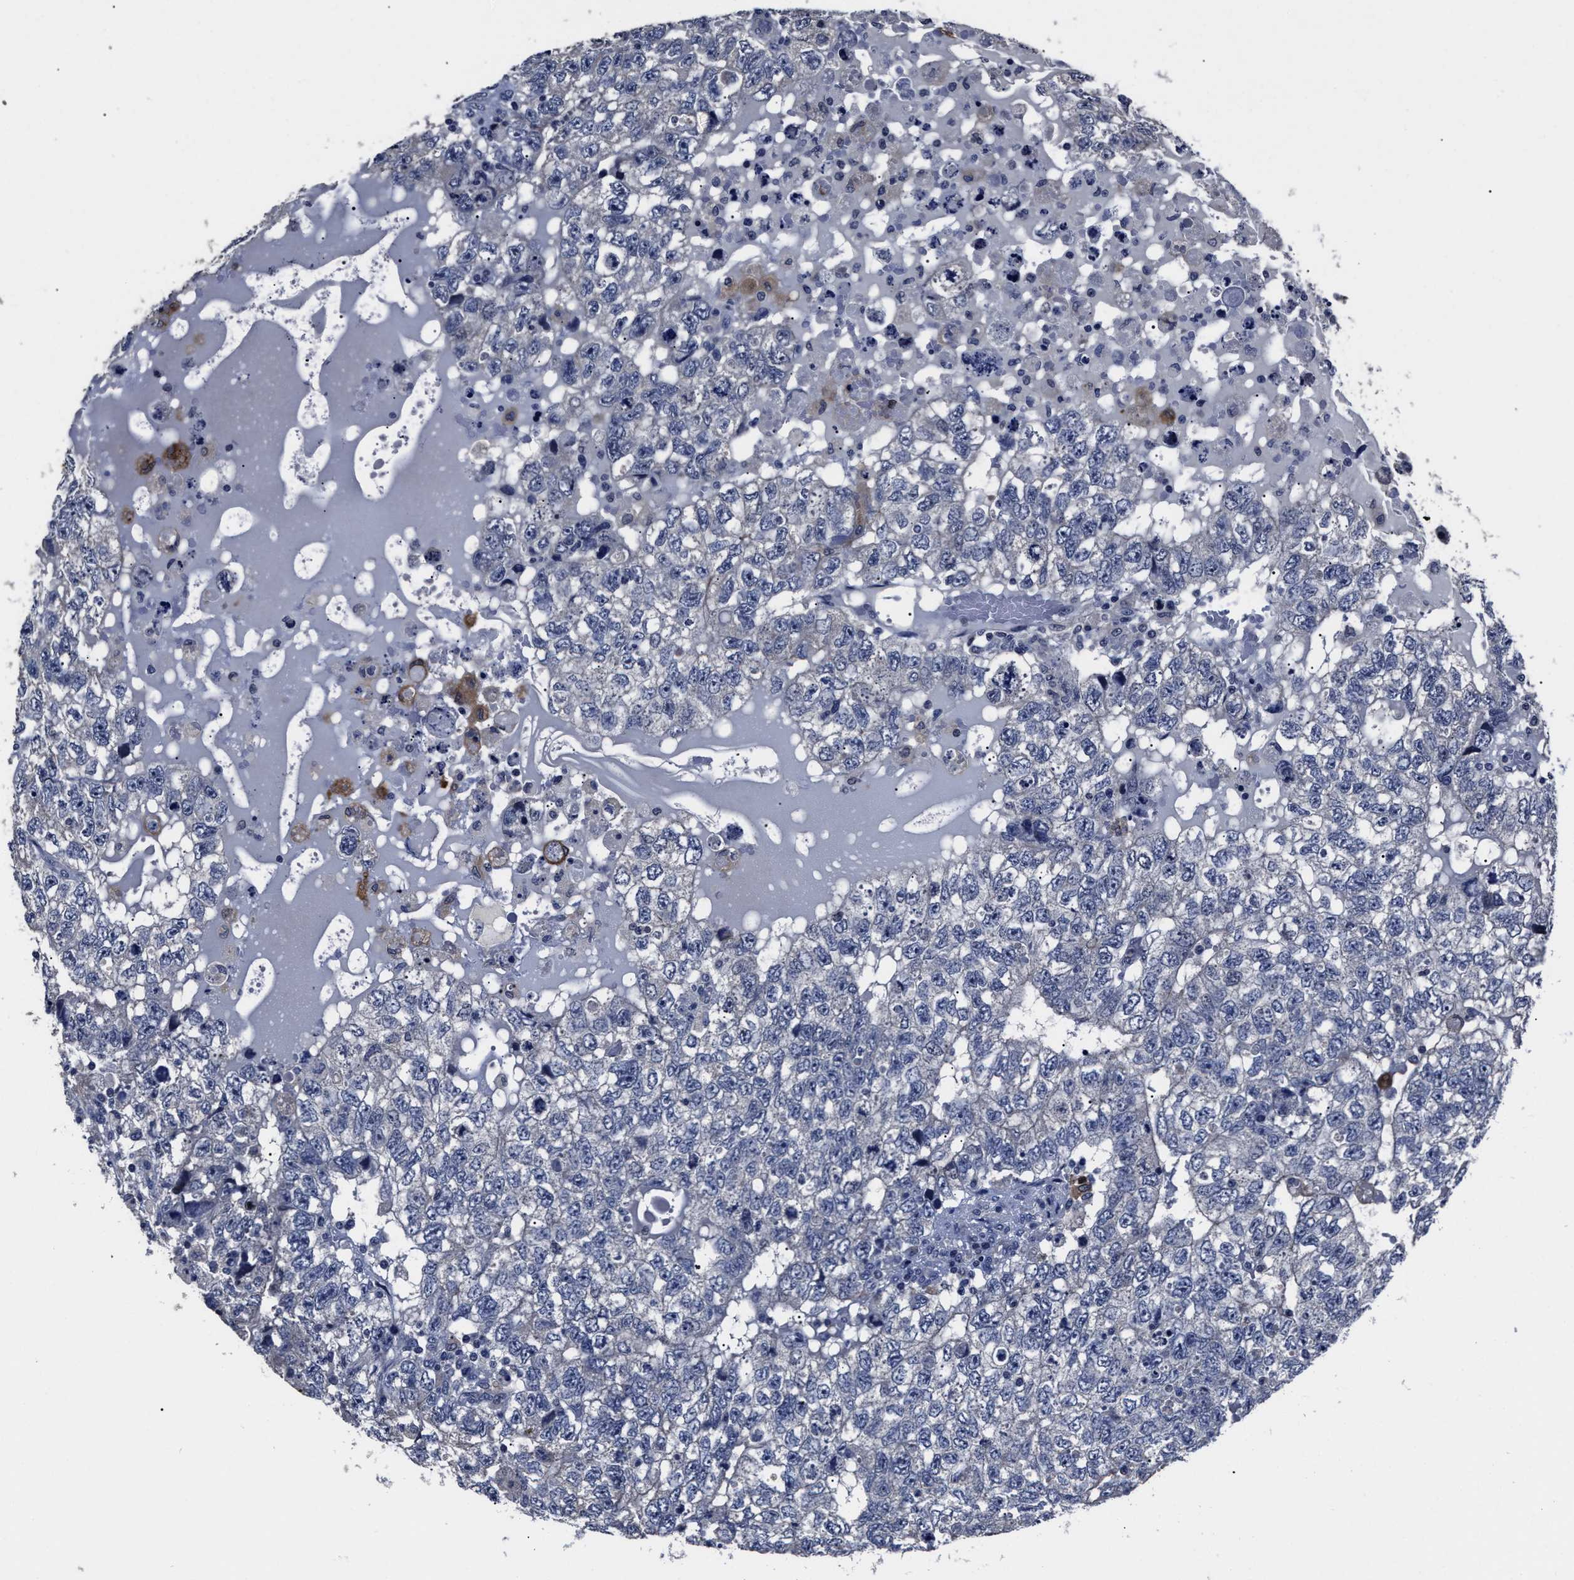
{"staining": {"intensity": "negative", "quantity": "none", "location": "none"}, "tissue": "testis cancer", "cell_type": "Tumor cells", "image_type": "cancer", "snomed": [{"axis": "morphology", "description": "Carcinoma, Embryonal, NOS"}, {"axis": "topography", "description": "Testis"}], "caption": "The immunohistochemistry image has no significant expression in tumor cells of testis cancer tissue.", "gene": "RSBN1L", "patient": {"sex": "male", "age": 36}}